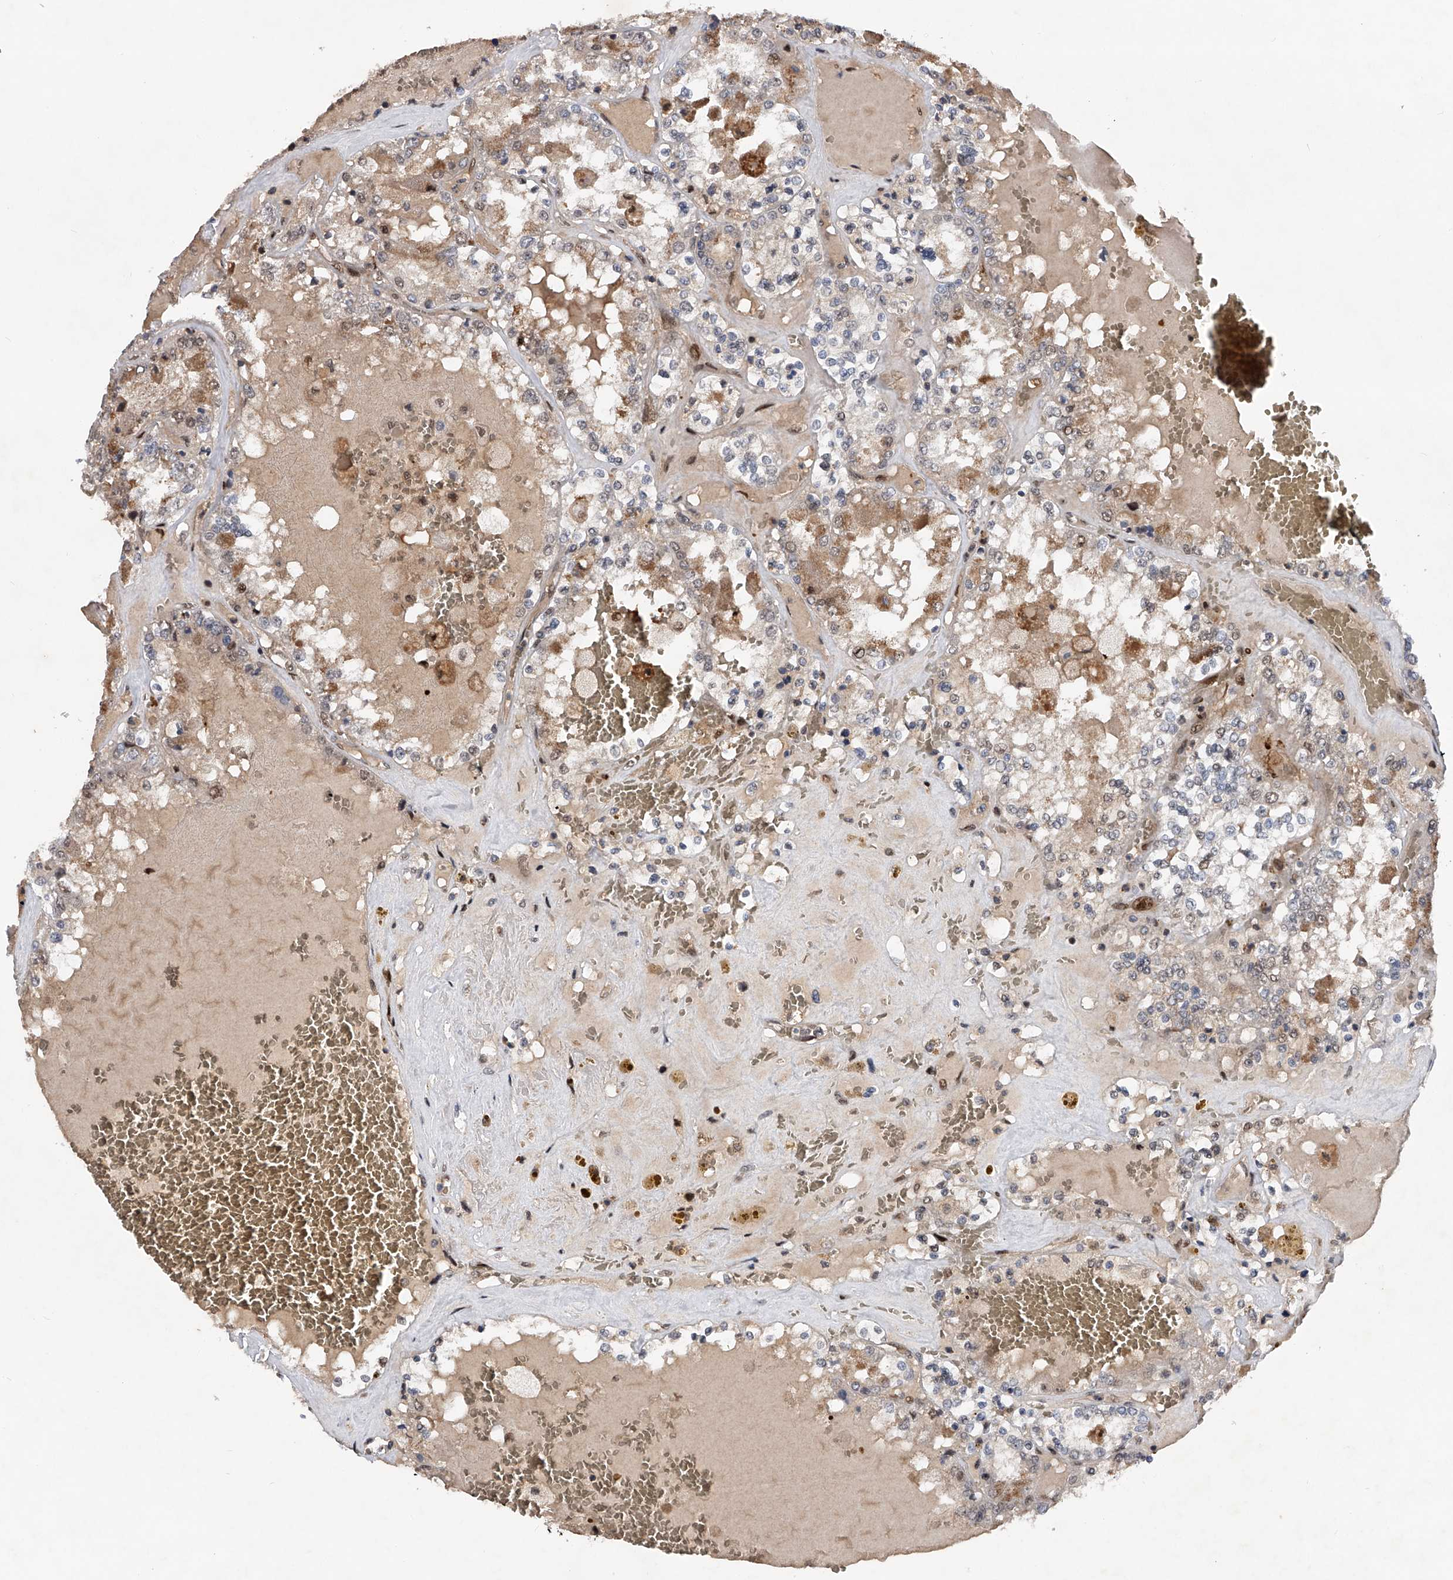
{"staining": {"intensity": "weak", "quantity": "<25%", "location": "cytoplasmic/membranous"}, "tissue": "renal cancer", "cell_type": "Tumor cells", "image_type": "cancer", "snomed": [{"axis": "morphology", "description": "Adenocarcinoma, NOS"}, {"axis": "topography", "description": "Kidney"}], "caption": "Image shows no significant protein staining in tumor cells of renal cancer (adenocarcinoma). (DAB IHC with hematoxylin counter stain).", "gene": "RWDD2A", "patient": {"sex": "female", "age": 56}}